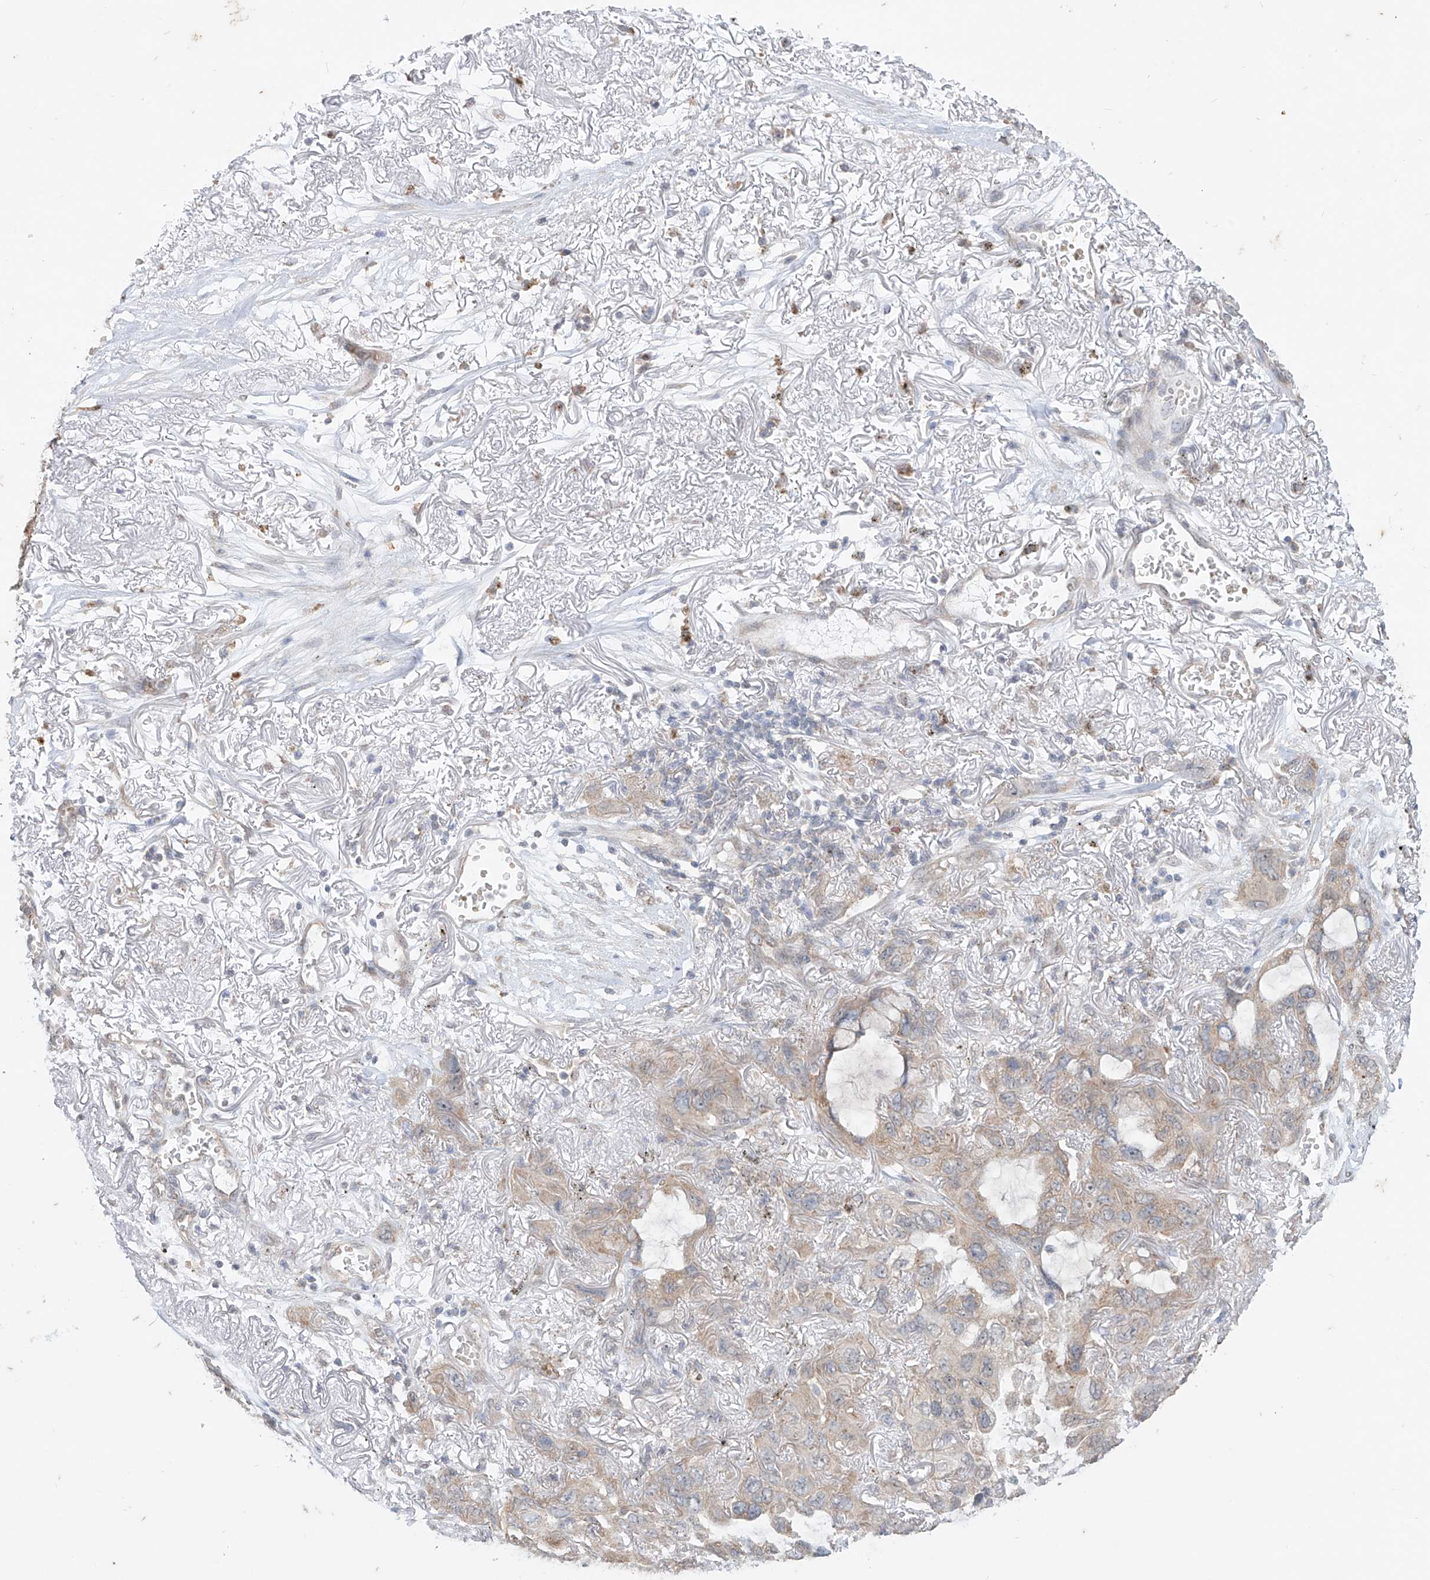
{"staining": {"intensity": "weak", "quantity": "25%-75%", "location": "cytoplasmic/membranous"}, "tissue": "lung cancer", "cell_type": "Tumor cells", "image_type": "cancer", "snomed": [{"axis": "morphology", "description": "Squamous cell carcinoma, NOS"}, {"axis": "topography", "description": "Lung"}], "caption": "An immunohistochemistry photomicrograph of neoplastic tissue is shown. Protein staining in brown shows weak cytoplasmic/membranous positivity in lung squamous cell carcinoma within tumor cells.", "gene": "MTUS2", "patient": {"sex": "female", "age": 73}}